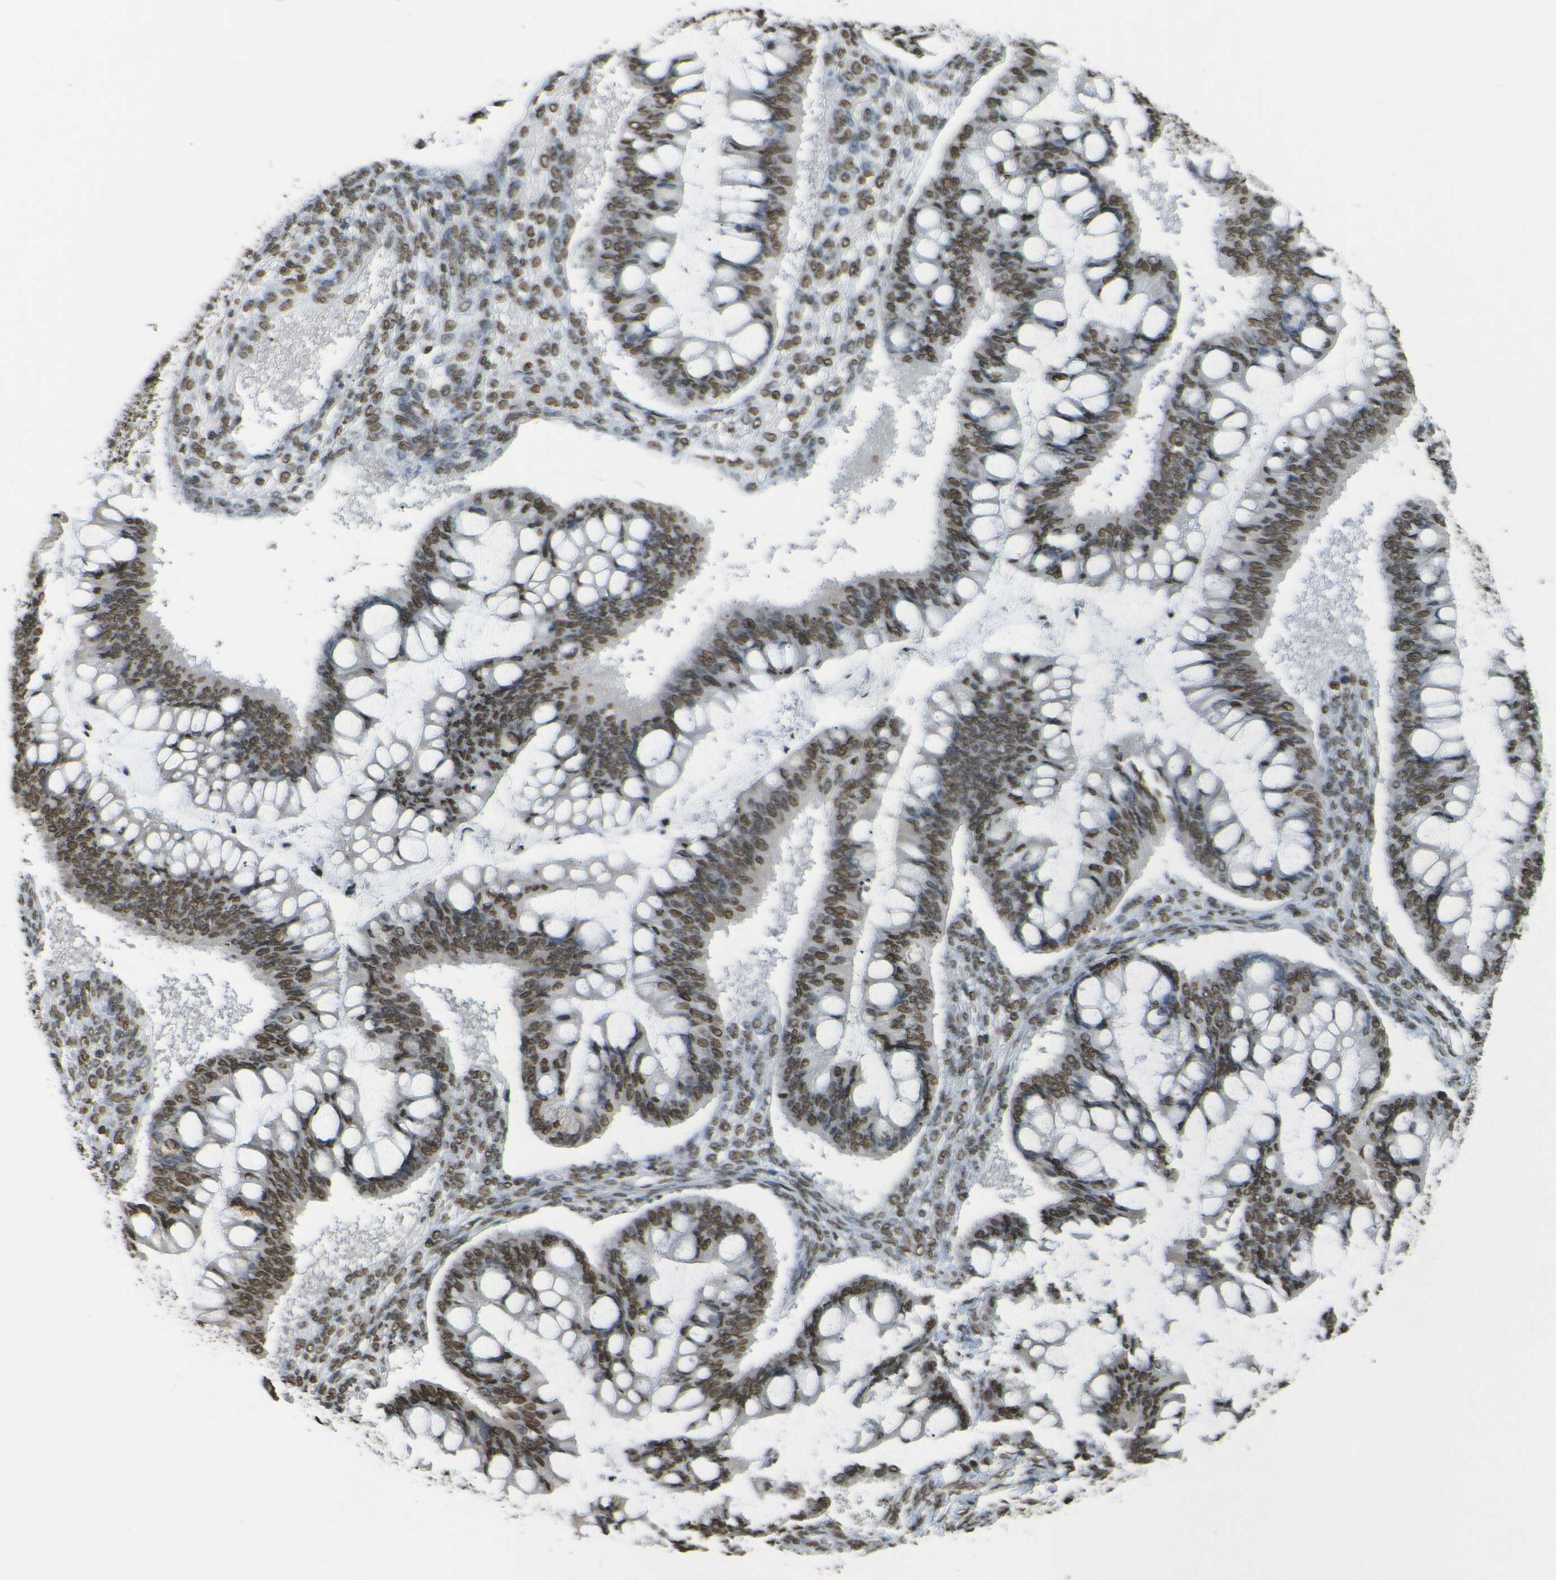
{"staining": {"intensity": "strong", "quantity": ">75%", "location": "nuclear"}, "tissue": "ovarian cancer", "cell_type": "Tumor cells", "image_type": "cancer", "snomed": [{"axis": "morphology", "description": "Cystadenocarcinoma, mucinous, NOS"}, {"axis": "topography", "description": "Ovary"}], "caption": "Human ovarian cancer stained for a protein (brown) demonstrates strong nuclear positive positivity in approximately >75% of tumor cells.", "gene": "H4C16", "patient": {"sex": "female", "age": 73}}